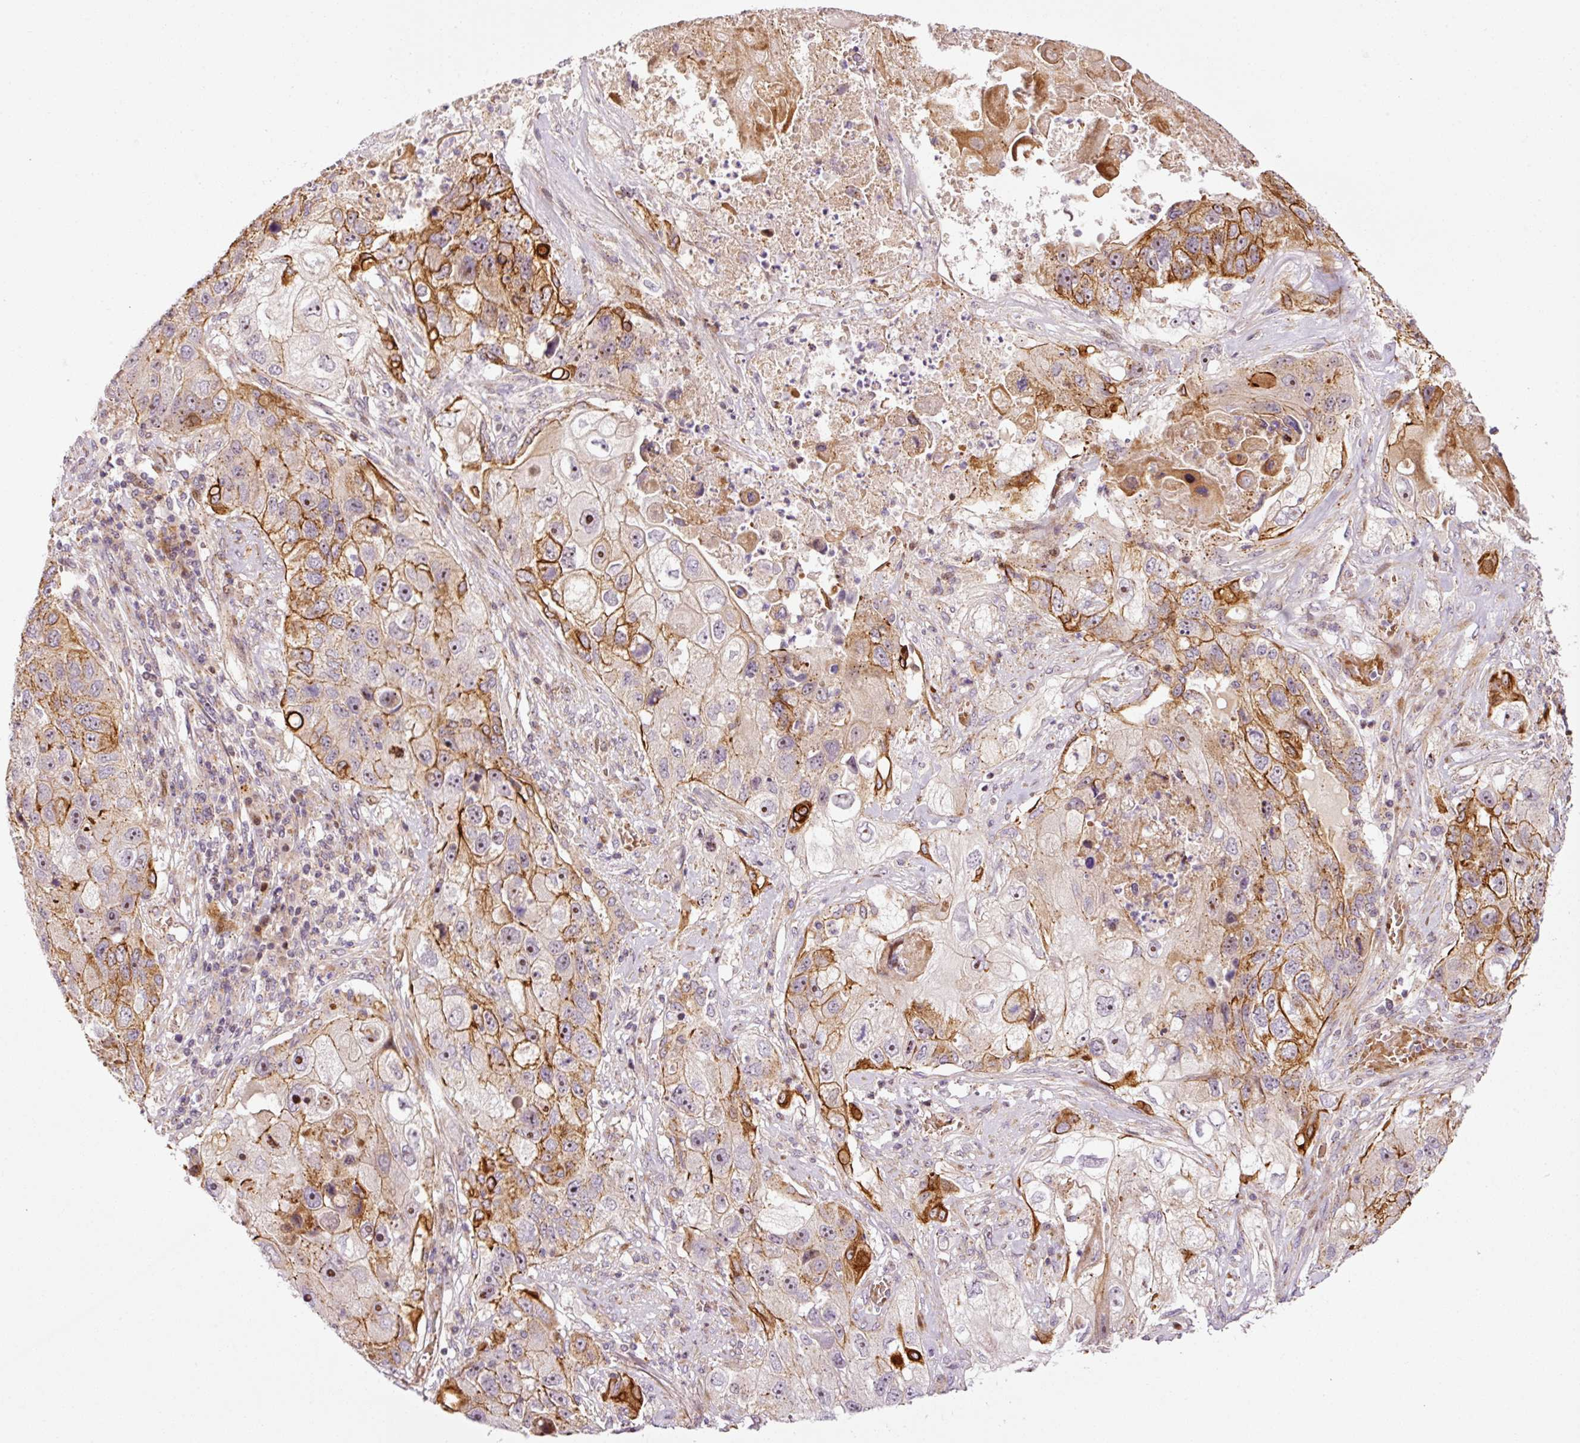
{"staining": {"intensity": "moderate", "quantity": "25%-75%", "location": "cytoplasmic/membranous,nuclear"}, "tissue": "lung cancer", "cell_type": "Tumor cells", "image_type": "cancer", "snomed": [{"axis": "morphology", "description": "Squamous cell carcinoma, NOS"}, {"axis": "topography", "description": "Lung"}], "caption": "This is a micrograph of IHC staining of lung cancer, which shows moderate positivity in the cytoplasmic/membranous and nuclear of tumor cells.", "gene": "ANKRD20A1", "patient": {"sex": "male", "age": 61}}